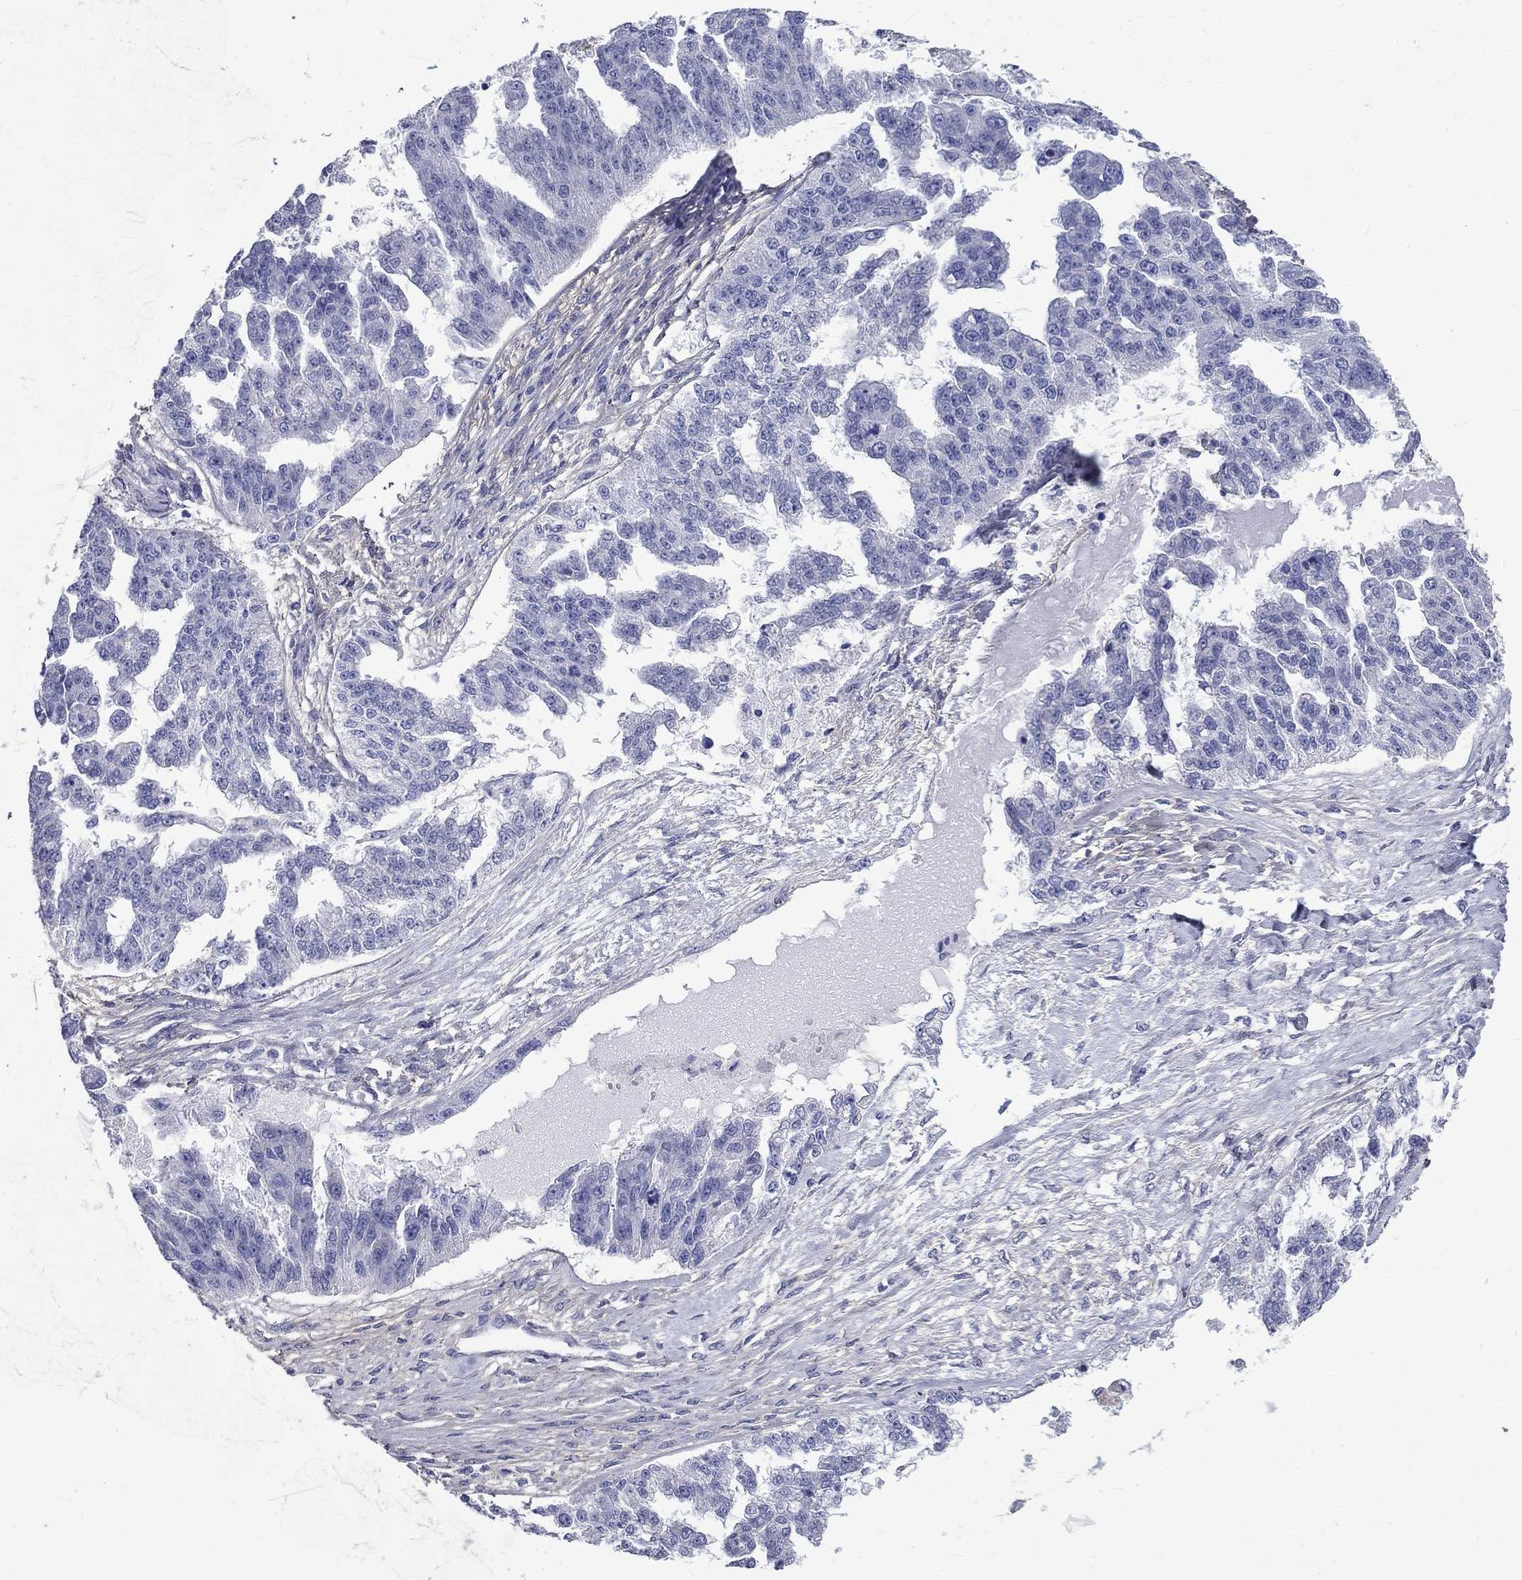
{"staining": {"intensity": "negative", "quantity": "none", "location": "none"}, "tissue": "ovarian cancer", "cell_type": "Tumor cells", "image_type": "cancer", "snomed": [{"axis": "morphology", "description": "Cystadenocarcinoma, serous, NOS"}, {"axis": "topography", "description": "Ovary"}], "caption": "Protein analysis of ovarian cancer (serous cystadenocarcinoma) demonstrates no significant expression in tumor cells.", "gene": "ANXA10", "patient": {"sex": "female", "age": 58}}